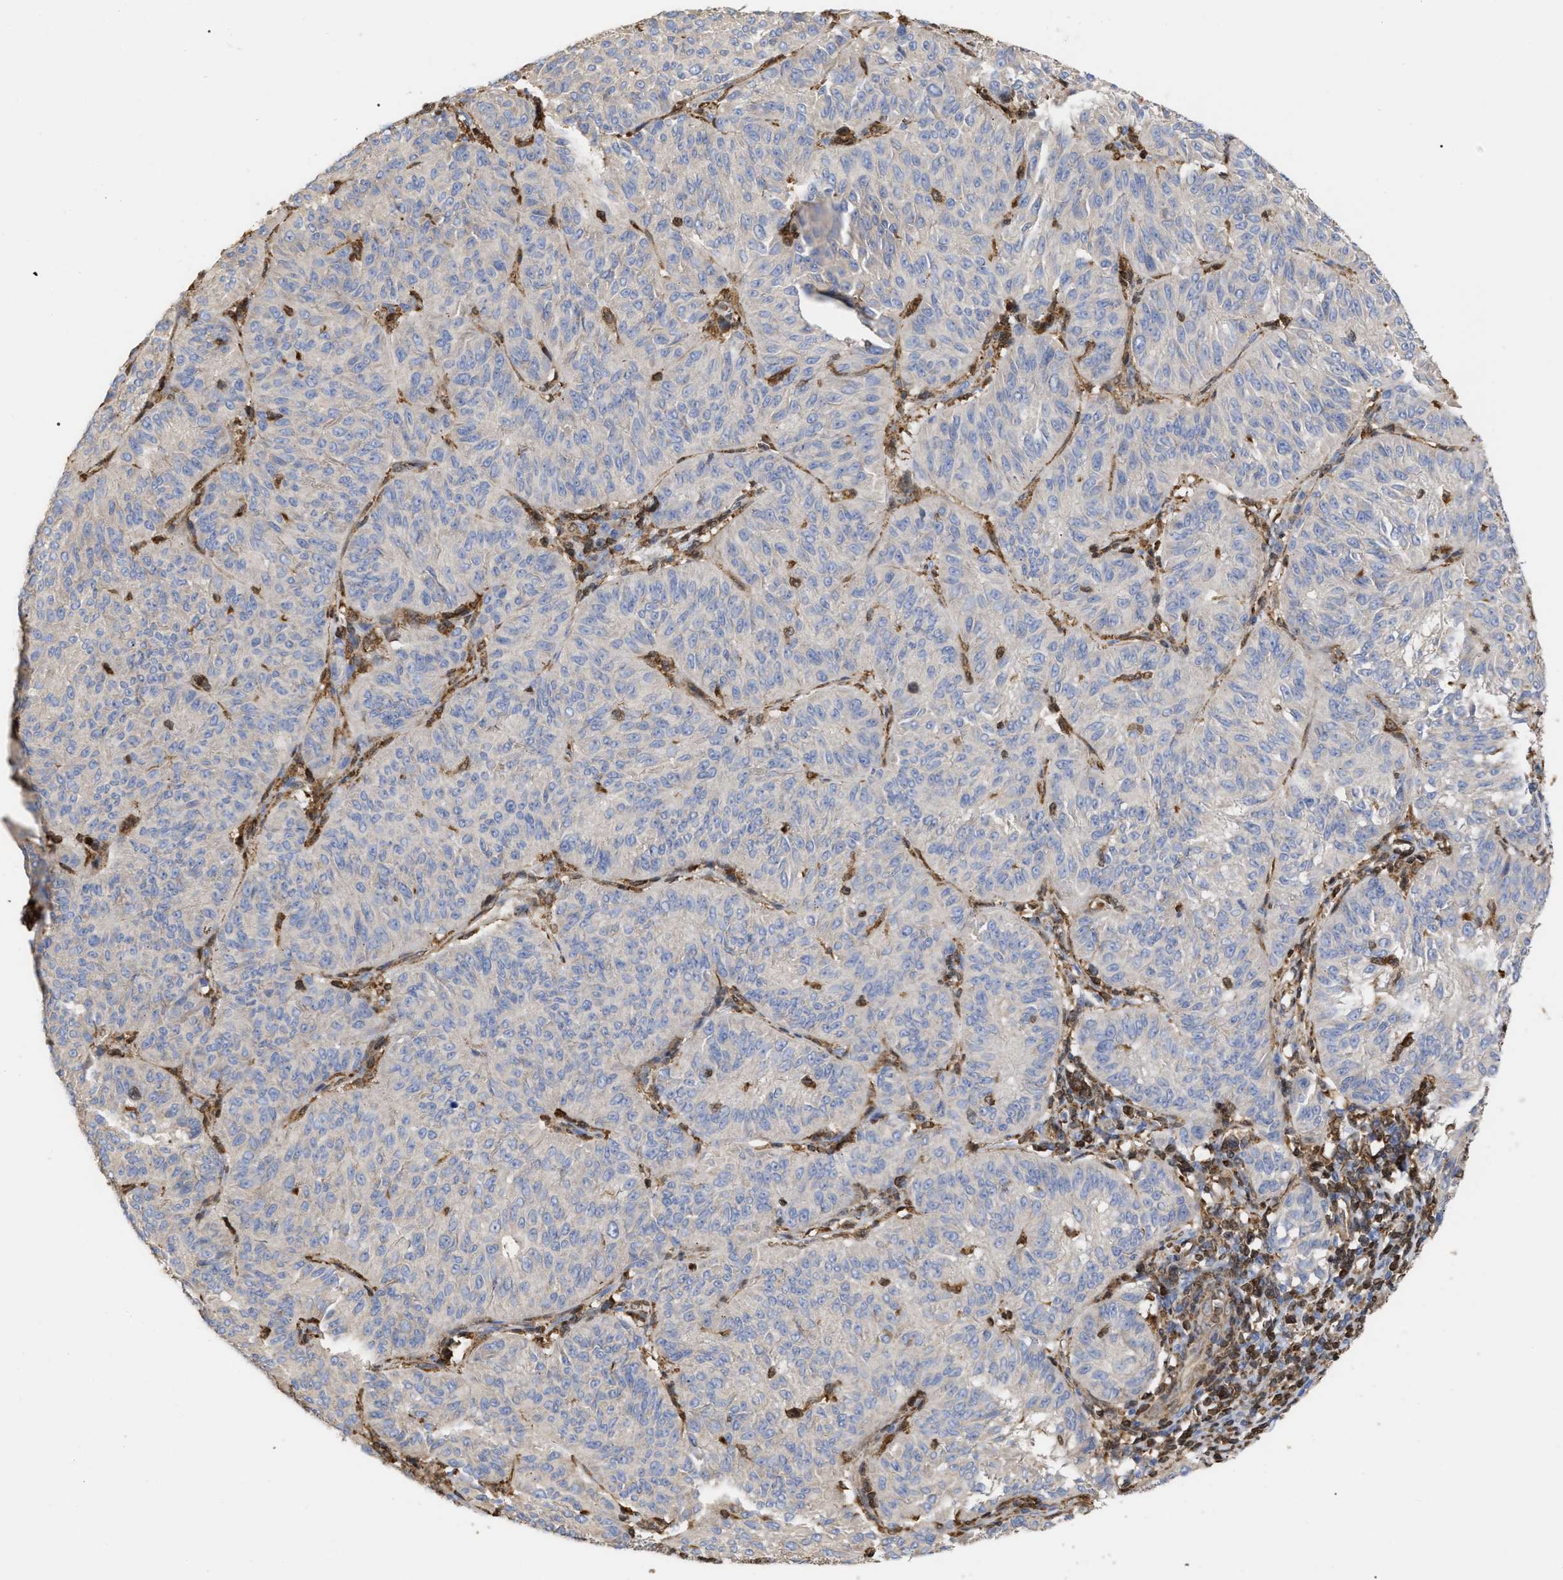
{"staining": {"intensity": "negative", "quantity": "none", "location": "none"}, "tissue": "melanoma", "cell_type": "Tumor cells", "image_type": "cancer", "snomed": [{"axis": "morphology", "description": "Malignant melanoma, NOS"}, {"axis": "topography", "description": "Skin"}], "caption": "A high-resolution micrograph shows immunohistochemistry (IHC) staining of melanoma, which shows no significant positivity in tumor cells.", "gene": "GIMAP4", "patient": {"sex": "female", "age": 72}}